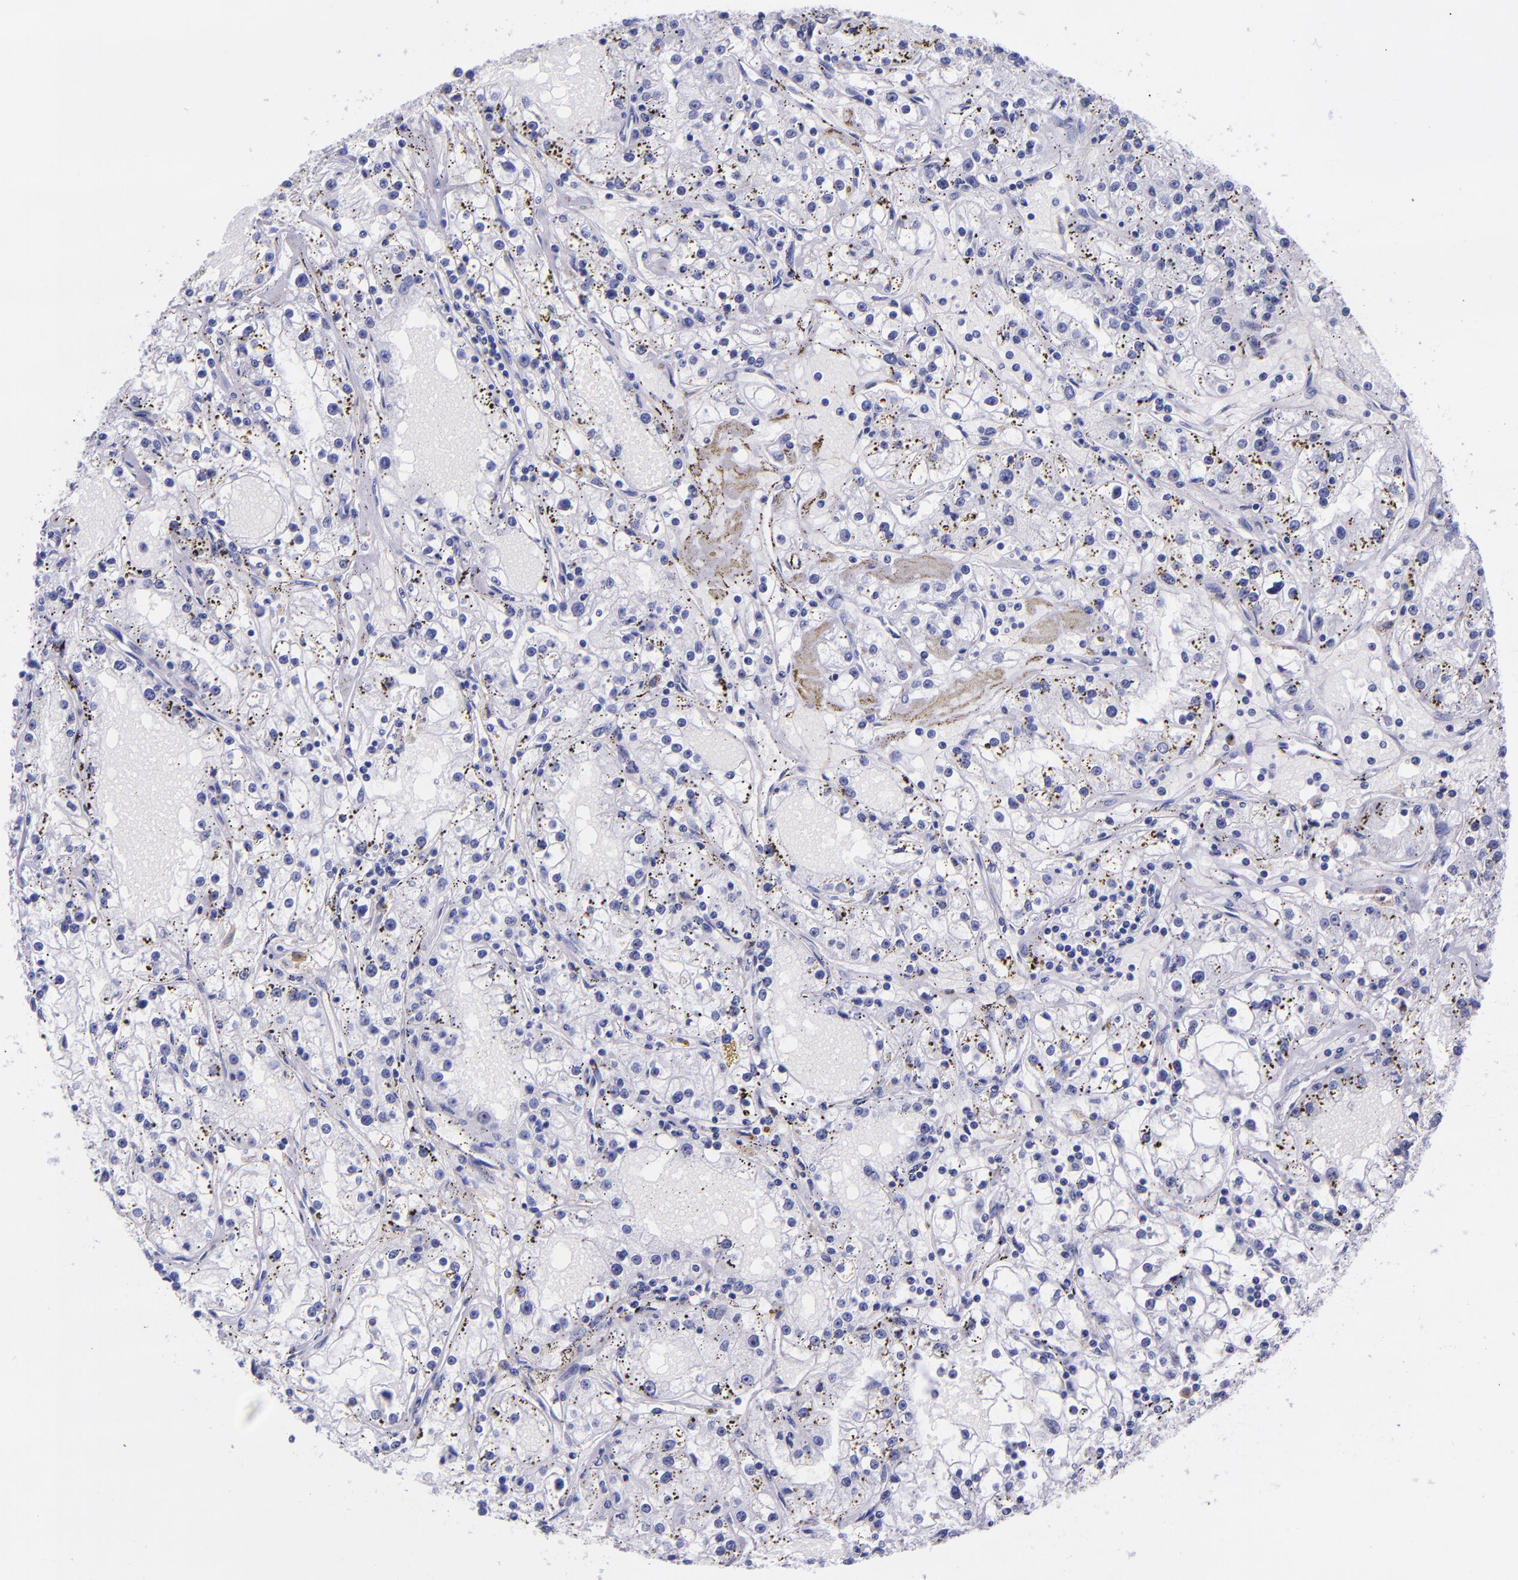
{"staining": {"intensity": "negative", "quantity": "none", "location": "none"}, "tissue": "renal cancer", "cell_type": "Tumor cells", "image_type": "cancer", "snomed": [{"axis": "morphology", "description": "Adenocarcinoma, NOS"}, {"axis": "topography", "description": "Kidney"}], "caption": "DAB (3,3'-diaminobenzidine) immunohistochemical staining of human renal cancer (adenocarcinoma) exhibits no significant staining in tumor cells.", "gene": "MBP", "patient": {"sex": "male", "age": 56}}